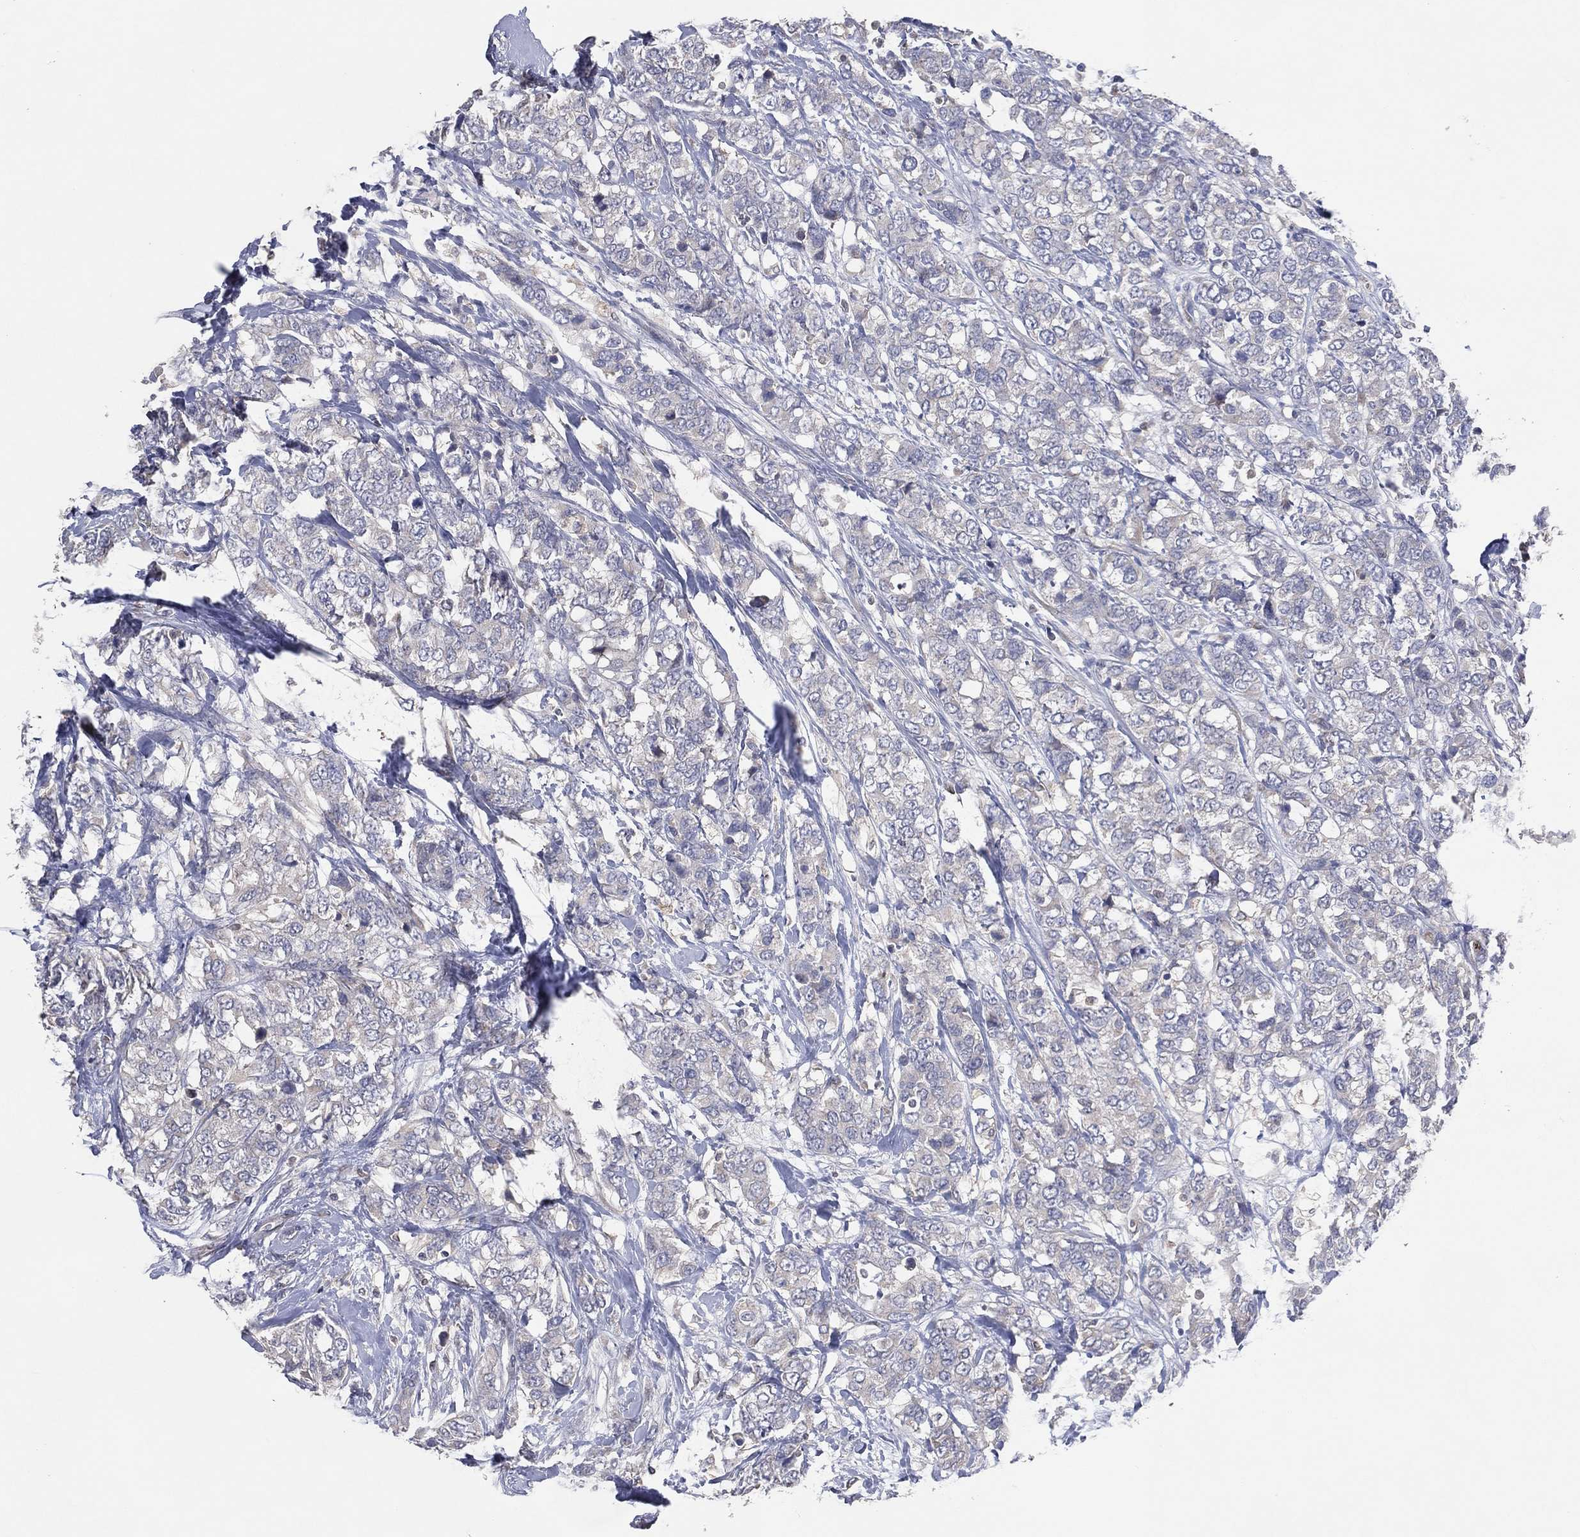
{"staining": {"intensity": "negative", "quantity": "none", "location": "none"}, "tissue": "breast cancer", "cell_type": "Tumor cells", "image_type": "cancer", "snomed": [{"axis": "morphology", "description": "Lobular carcinoma"}, {"axis": "topography", "description": "Breast"}], "caption": "The histopathology image shows no significant staining in tumor cells of lobular carcinoma (breast).", "gene": "DNAH7", "patient": {"sex": "female", "age": 59}}